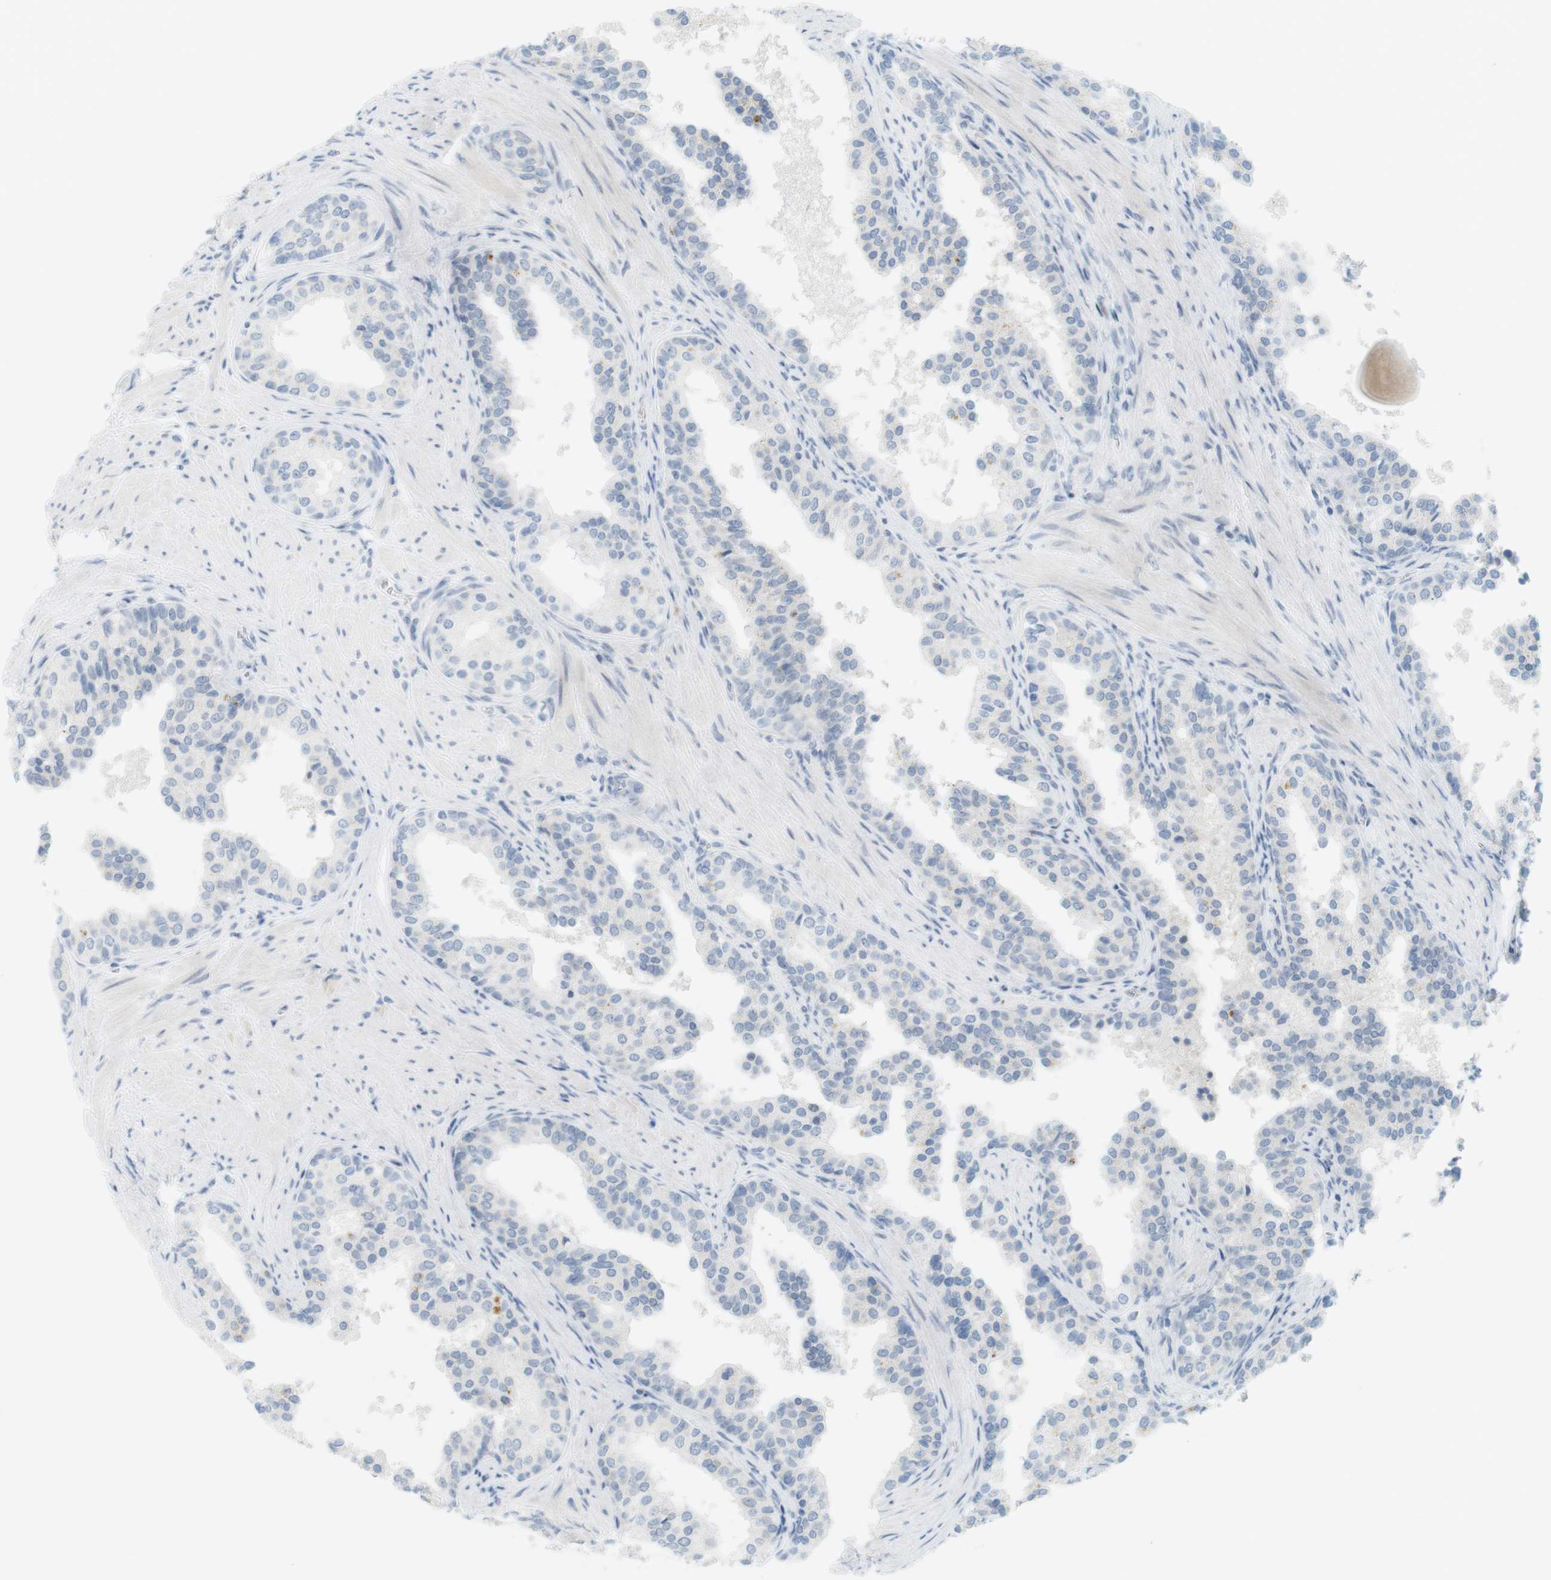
{"staining": {"intensity": "negative", "quantity": "none", "location": "none"}, "tissue": "prostate cancer", "cell_type": "Tumor cells", "image_type": "cancer", "snomed": [{"axis": "morphology", "description": "Adenocarcinoma, Low grade"}, {"axis": "topography", "description": "Prostate"}], "caption": "Immunohistochemical staining of human prostate cancer exhibits no significant positivity in tumor cells.", "gene": "DMC1", "patient": {"sex": "male", "age": 60}}